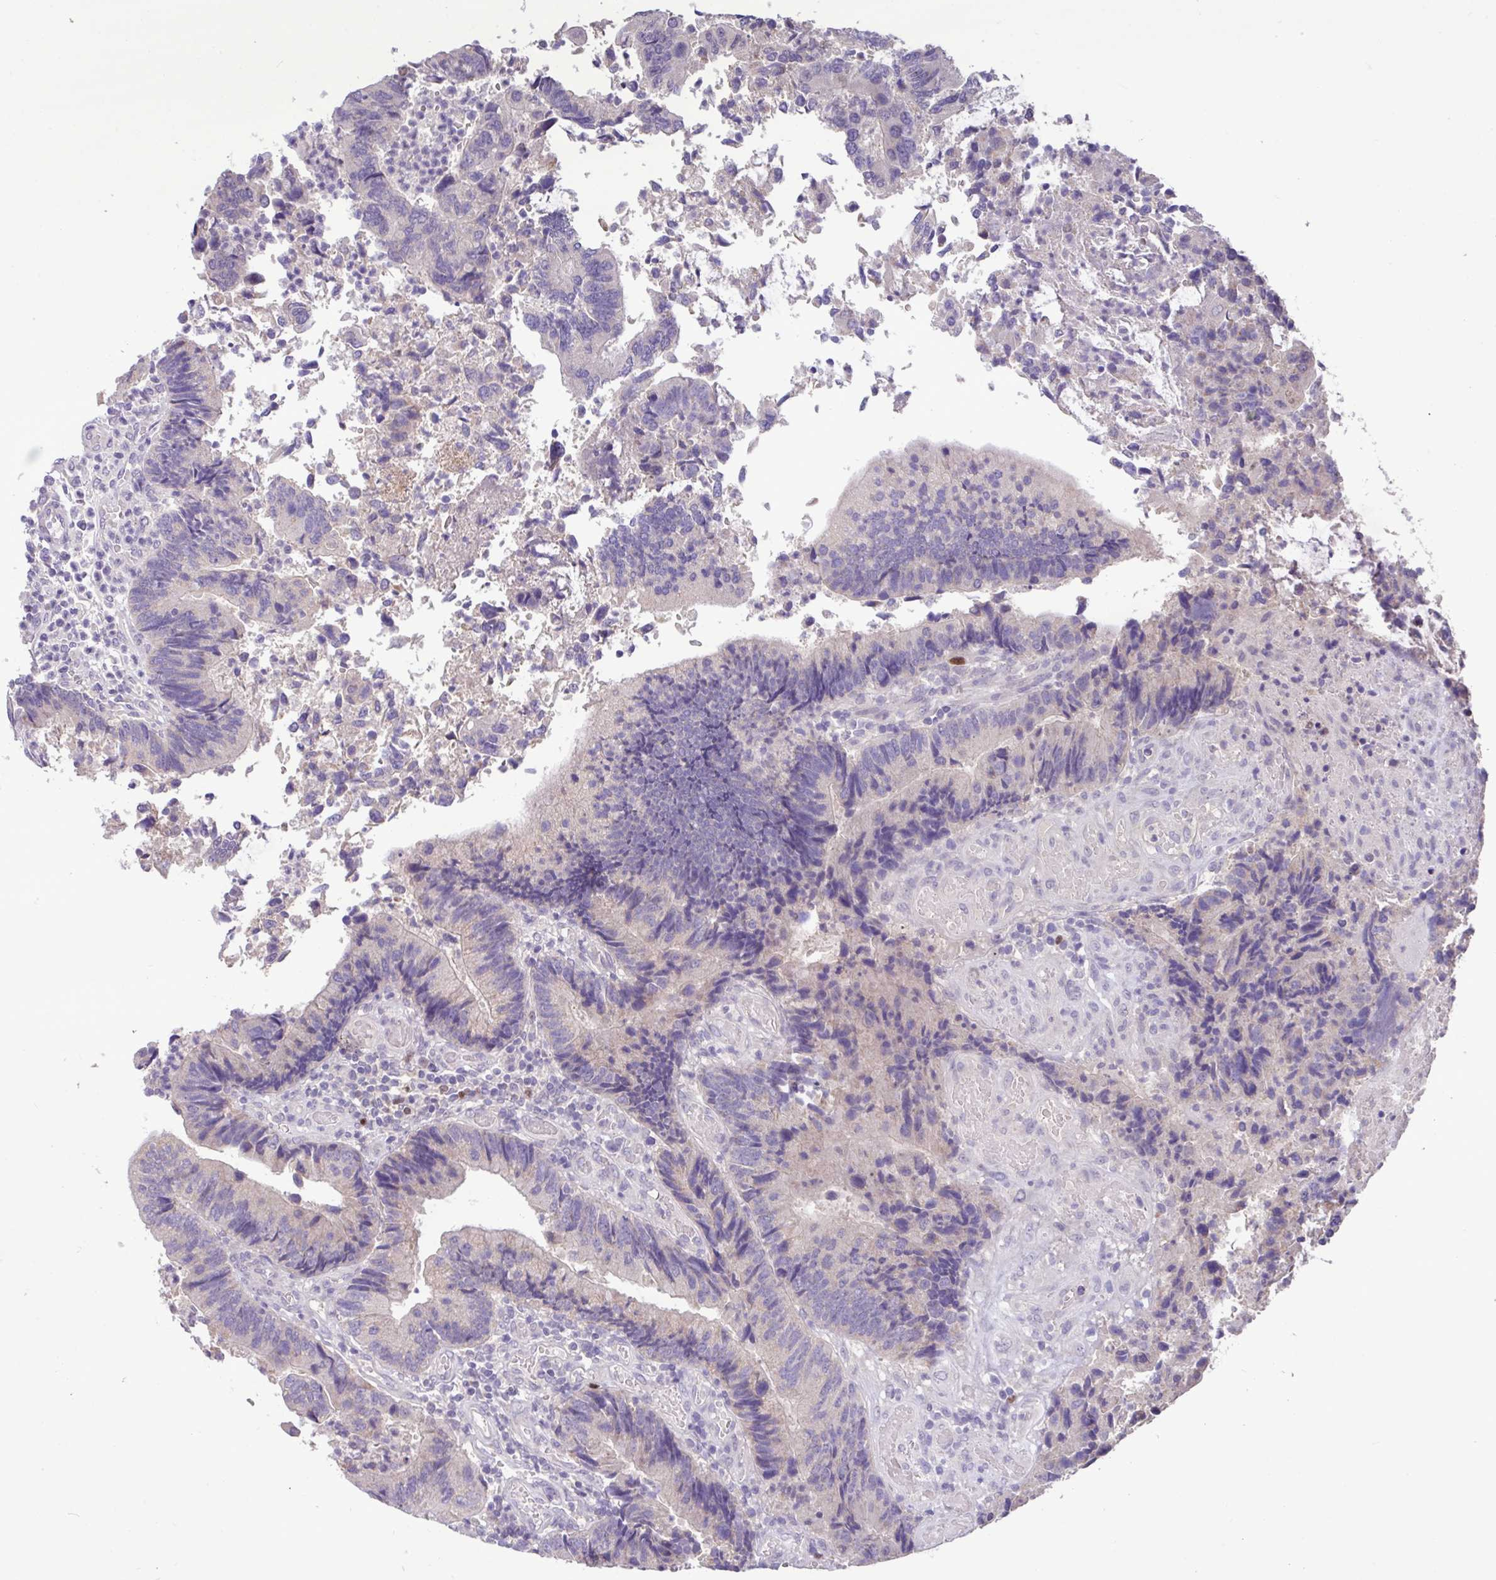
{"staining": {"intensity": "negative", "quantity": "none", "location": "none"}, "tissue": "colorectal cancer", "cell_type": "Tumor cells", "image_type": "cancer", "snomed": [{"axis": "morphology", "description": "Adenocarcinoma, NOS"}, {"axis": "topography", "description": "Colon"}], "caption": "IHC photomicrograph of neoplastic tissue: human colorectal cancer stained with DAB reveals no significant protein expression in tumor cells.", "gene": "PAX8", "patient": {"sex": "female", "age": 67}}